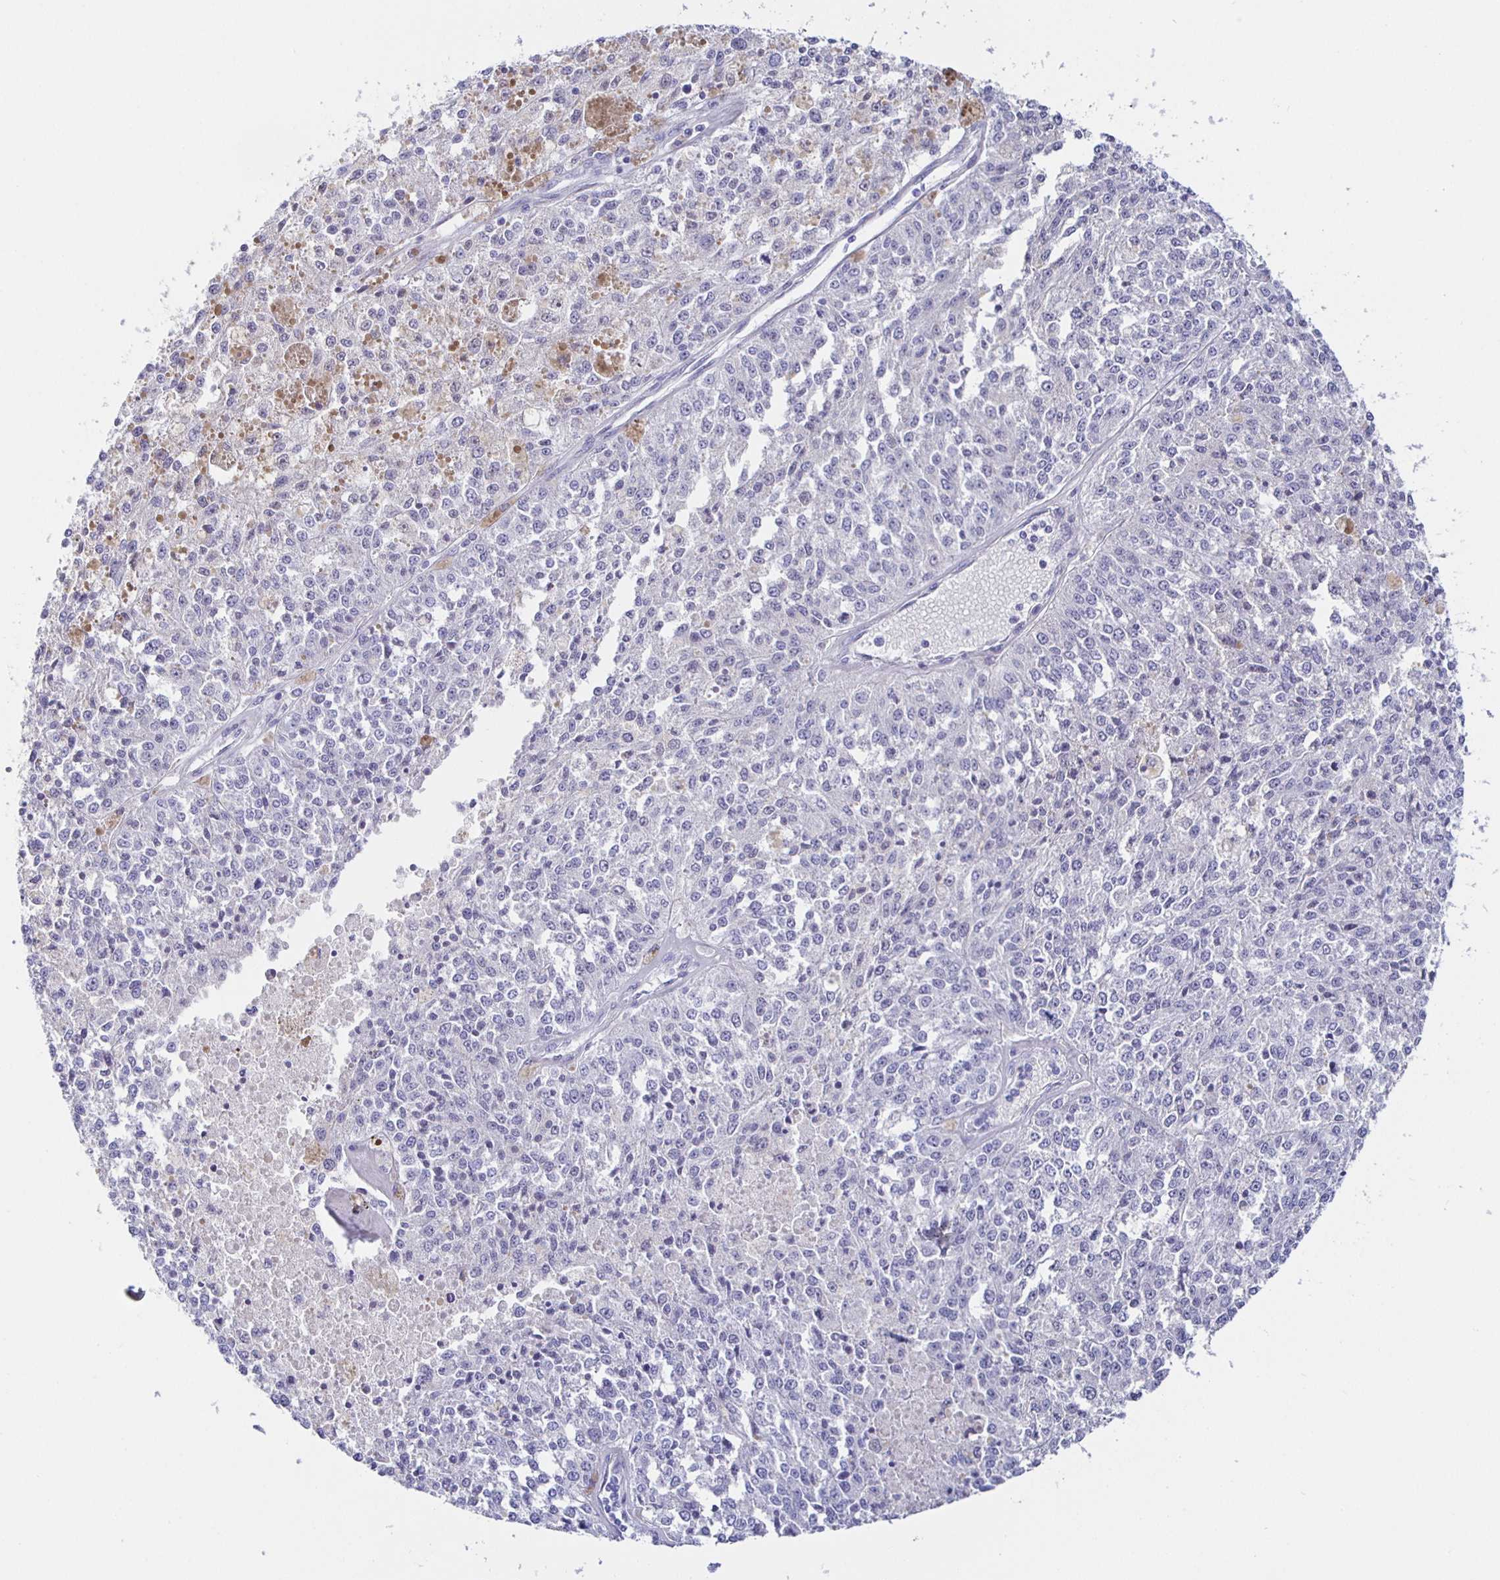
{"staining": {"intensity": "negative", "quantity": "none", "location": "none"}, "tissue": "melanoma", "cell_type": "Tumor cells", "image_type": "cancer", "snomed": [{"axis": "morphology", "description": "Malignant melanoma, Metastatic site"}, {"axis": "topography", "description": "Lymph node"}], "caption": "A micrograph of human melanoma is negative for staining in tumor cells.", "gene": "HSPA4L", "patient": {"sex": "female", "age": 64}}